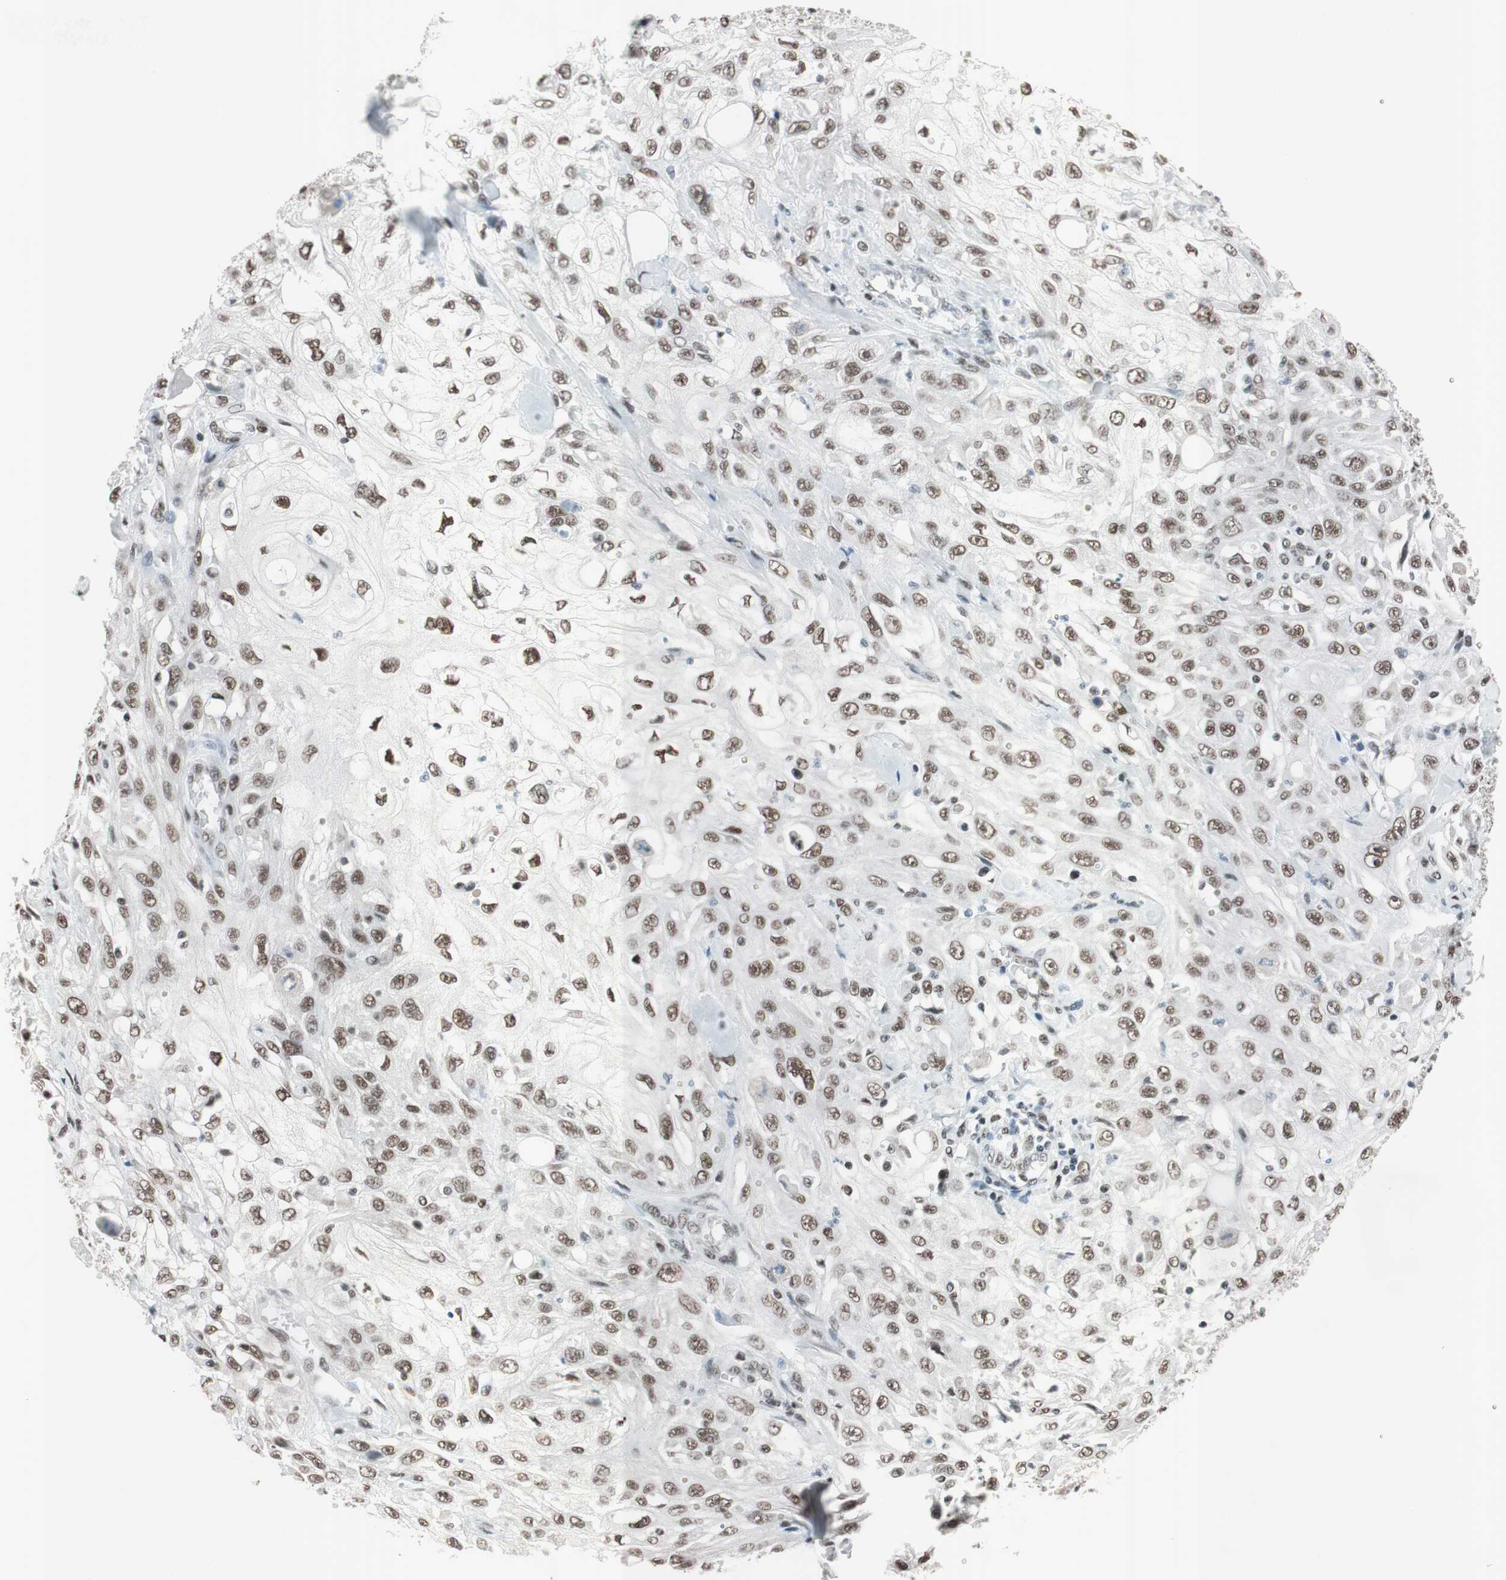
{"staining": {"intensity": "moderate", "quantity": ">75%", "location": "nuclear"}, "tissue": "skin cancer", "cell_type": "Tumor cells", "image_type": "cancer", "snomed": [{"axis": "morphology", "description": "Squamous cell carcinoma, NOS"}, {"axis": "morphology", "description": "Squamous cell carcinoma, metastatic, NOS"}, {"axis": "topography", "description": "Skin"}, {"axis": "topography", "description": "Lymph node"}], "caption": "A medium amount of moderate nuclear staining is seen in about >75% of tumor cells in squamous cell carcinoma (skin) tissue.", "gene": "ARID1A", "patient": {"sex": "male", "age": 75}}